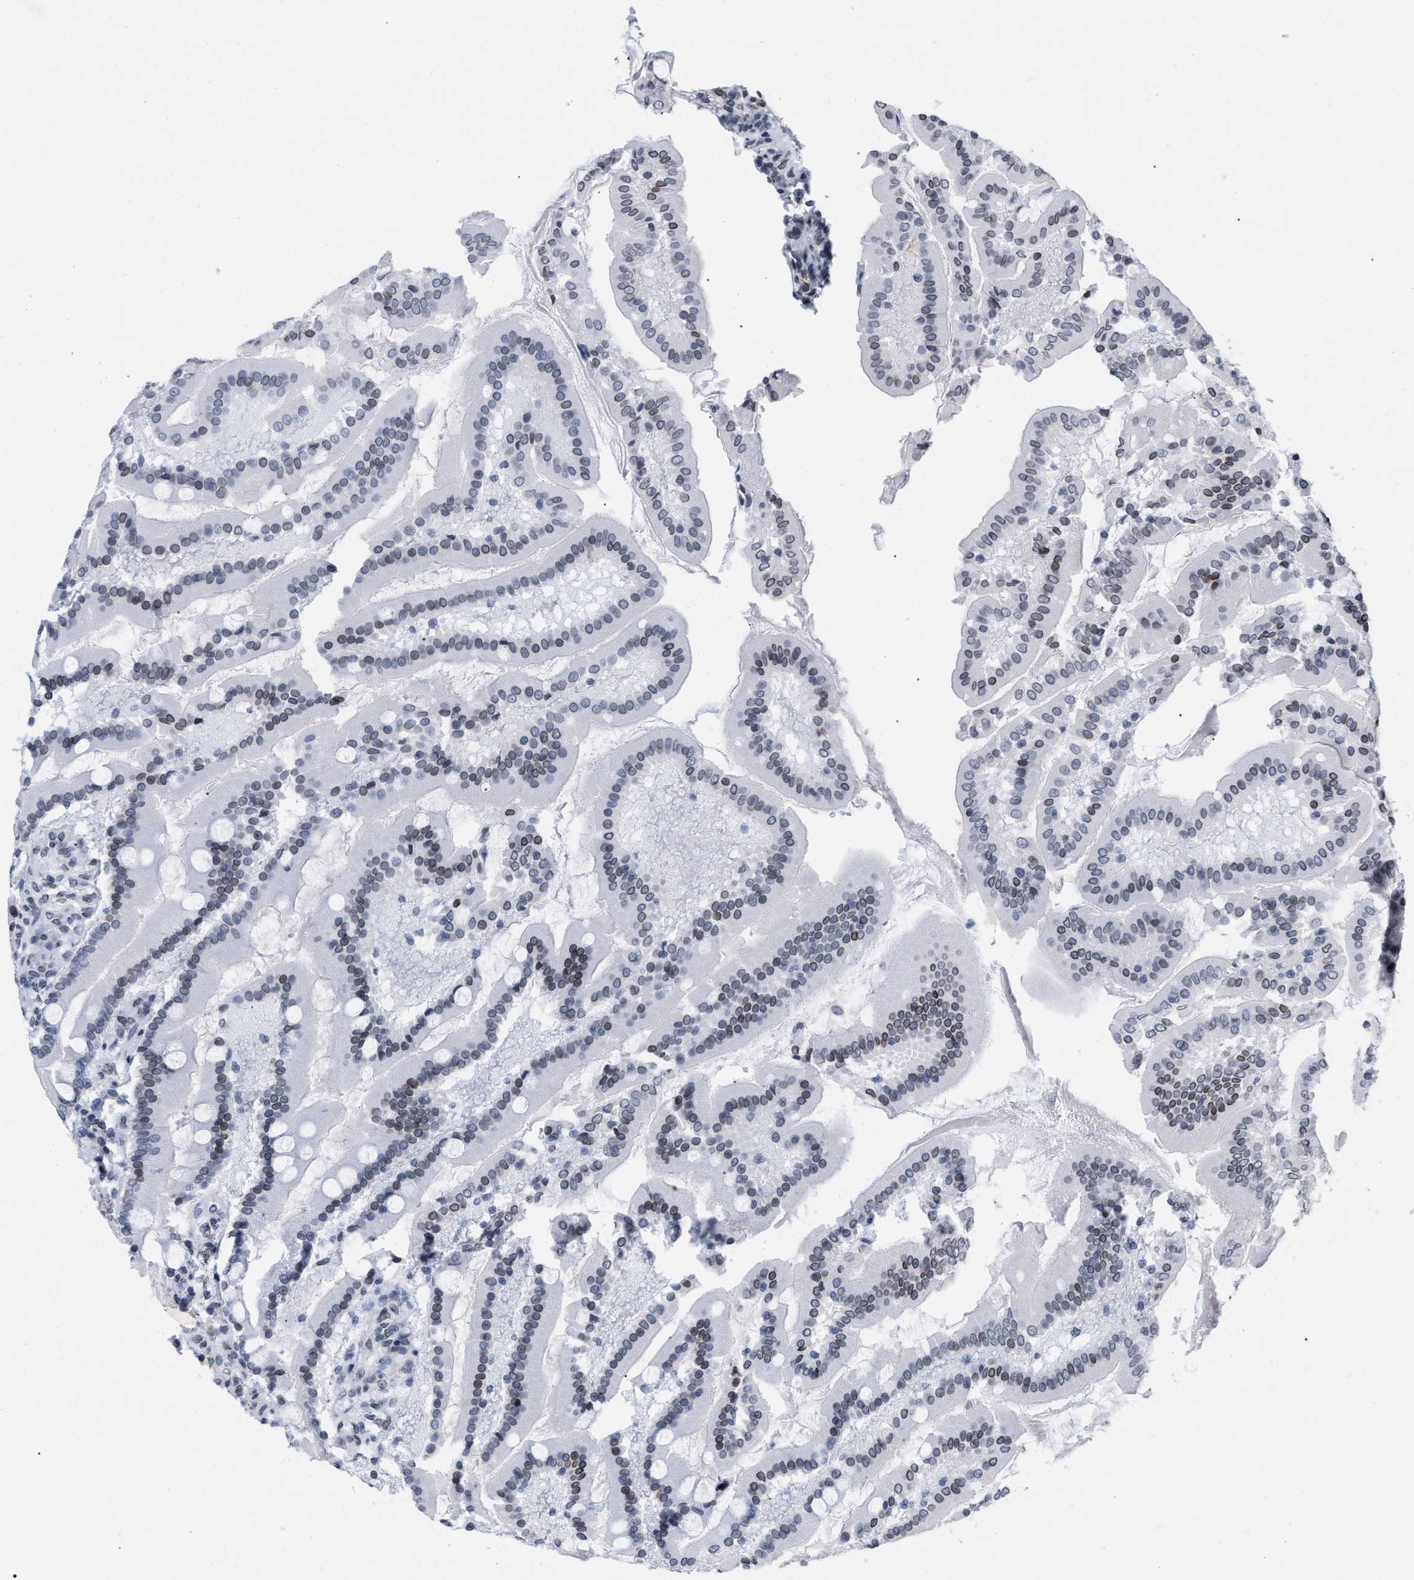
{"staining": {"intensity": "moderate", "quantity": "<25%", "location": "cytoplasmic/membranous,nuclear"}, "tissue": "duodenum", "cell_type": "Glandular cells", "image_type": "normal", "snomed": [{"axis": "morphology", "description": "Normal tissue, NOS"}, {"axis": "topography", "description": "Duodenum"}], "caption": "The immunohistochemical stain labels moderate cytoplasmic/membranous,nuclear expression in glandular cells of unremarkable duodenum.", "gene": "TPR", "patient": {"sex": "male", "age": 50}}